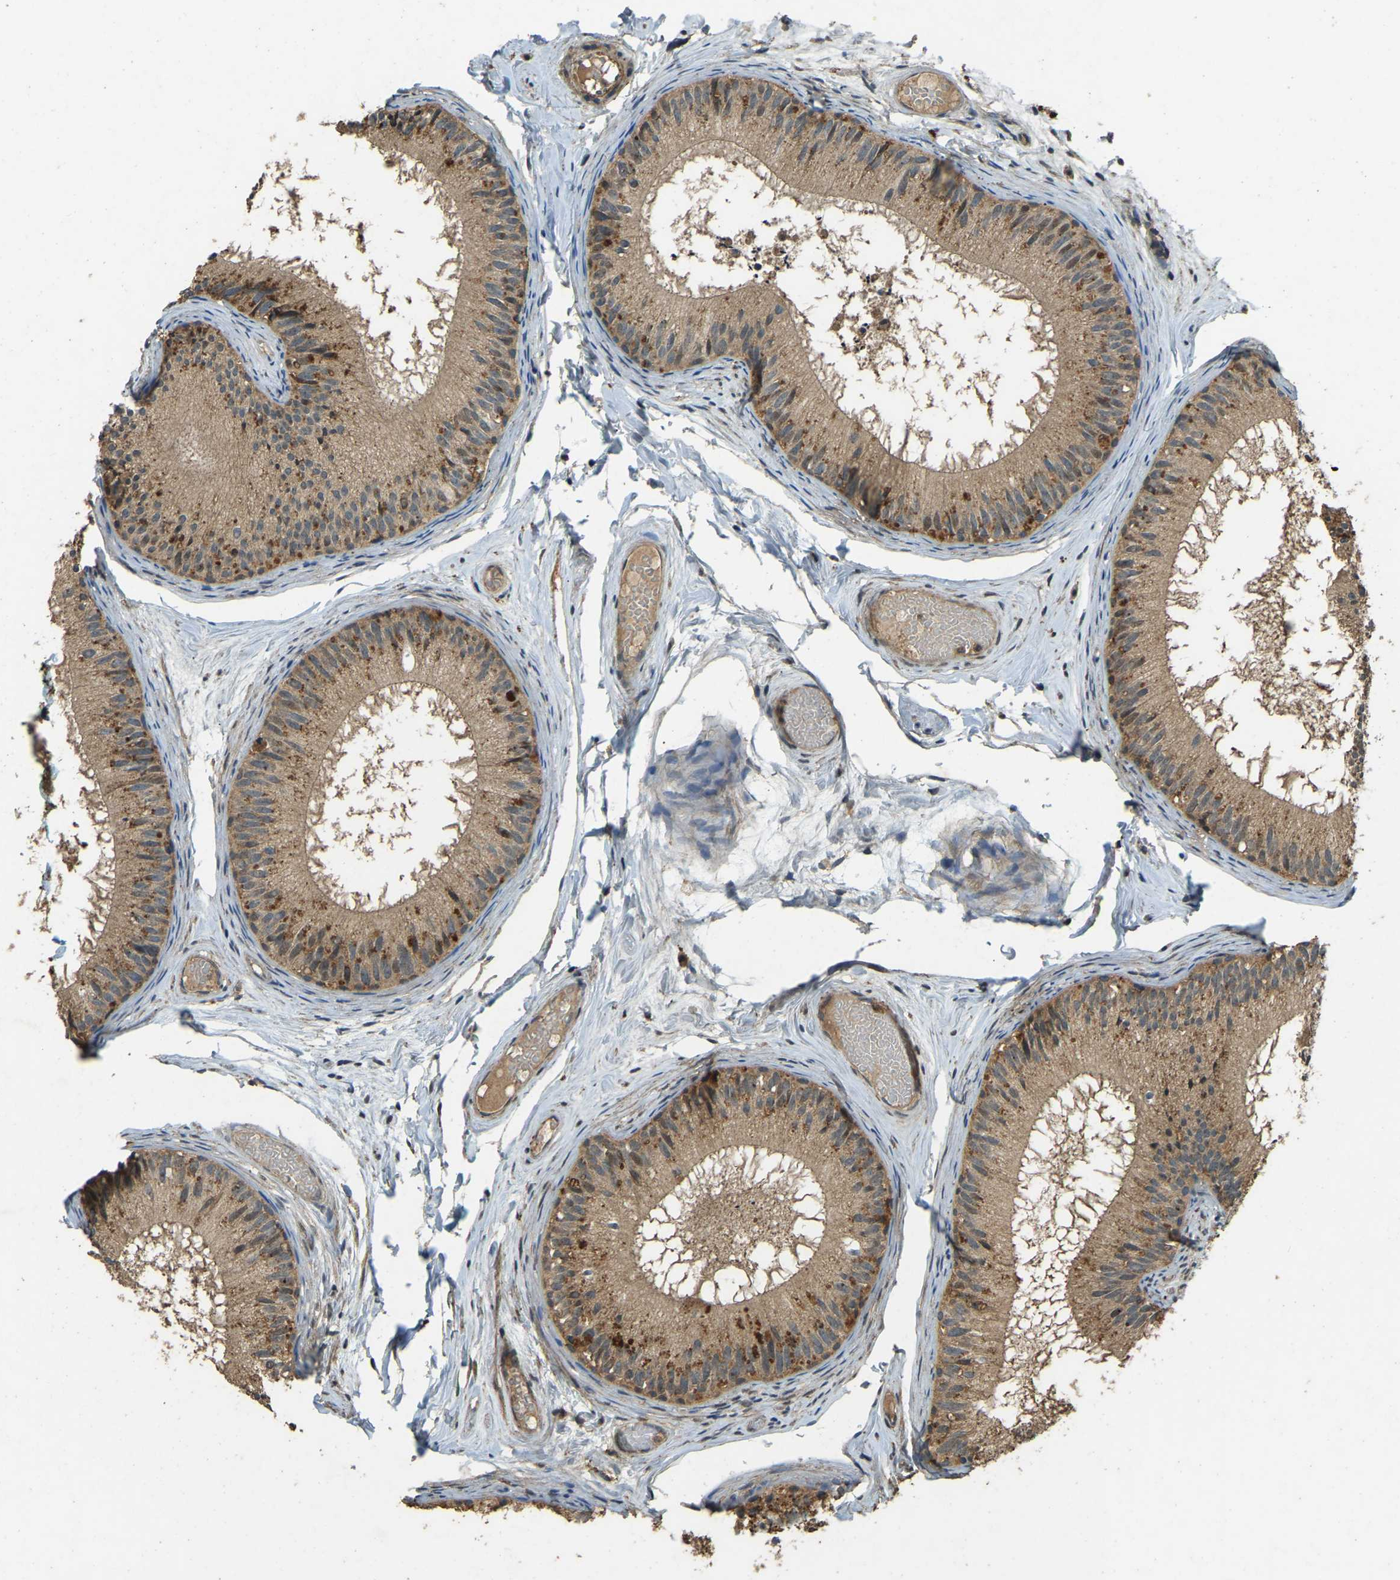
{"staining": {"intensity": "moderate", "quantity": ">75%", "location": "cytoplasmic/membranous"}, "tissue": "epididymis", "cell_type": "Glandular cells", "image_type": "normal", "snomed": [{"axis": "morphology", "description": "Normal tissue, NOS"}, {"axis": "topography", "description": "Epididymis"}], "caption": "Brown immunohistochemical staining in unremarkable human epididymis demonstrates moderate cytoplasmic/membranous staining in approximately >75% of glandular cells.", "gene": "ATP8B1", "patient": {"sex": "male", "age": 46}}